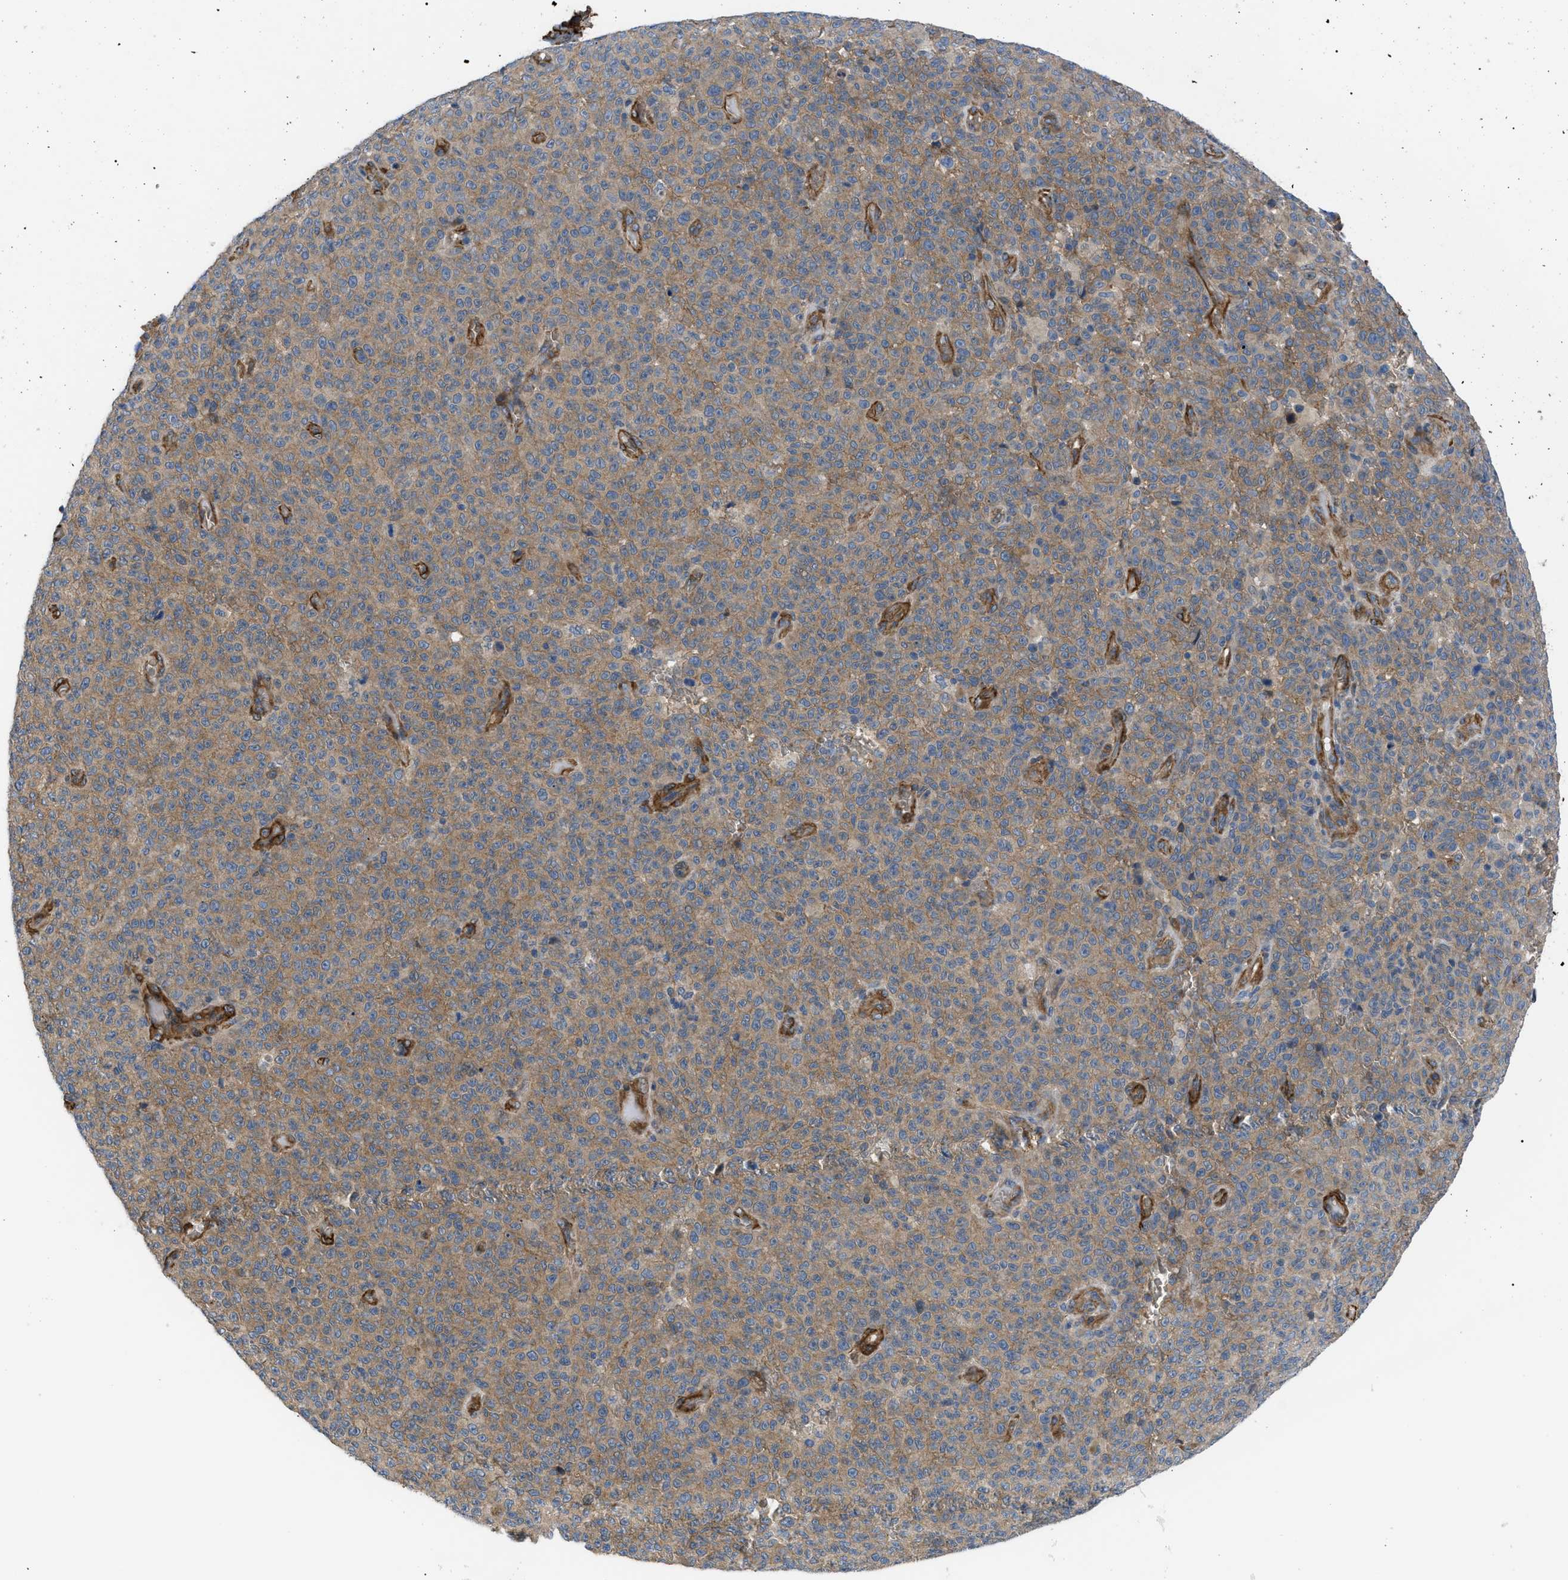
{"staining": {"intensity": "moderate", "quantity": ">75%", "location": "cytoplasmic/membranous"}, "tissue": "melanoma", "cell_type": "Tumor cells", "image_type": "cancer", "snomed": [{"axis": "morphology", "description": "Malignant melanoma, NOS"}, {"axis": "topography", "description": "Skin"}], "caption": "Malignant melanoma was stained to show a protein in brown. There is medium levels of moderate cytoplasmic/membranous expression in approximately >75% of tumor cells.", "gene": "MYO10", "patient": {"sex": "female", "age": 82}}